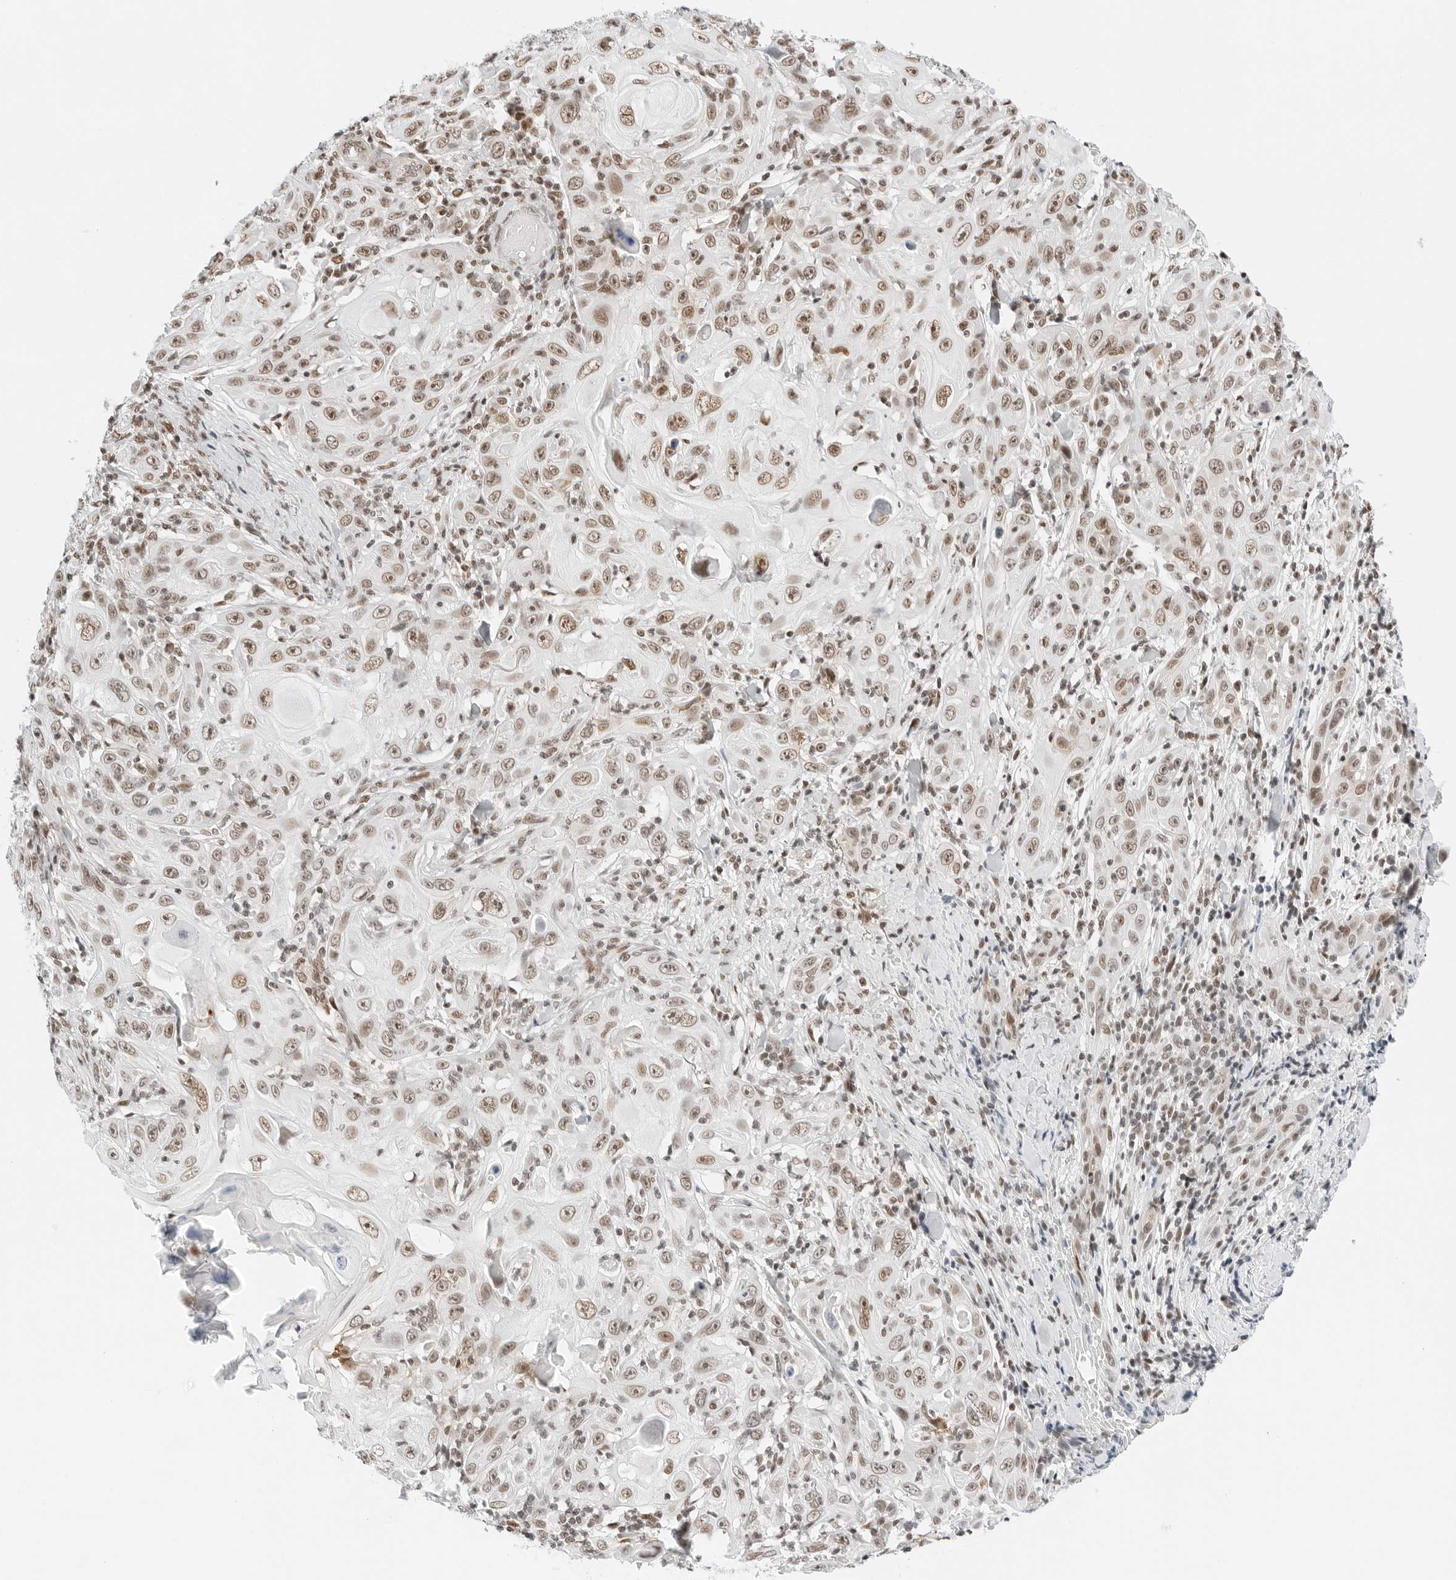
{"staining": {"intensity": "weak", "quantity": ">75%", "location": "nuclear"}, "tissue": "skin cancer", "cell_type": "Tumor cells", "image_type": "cancer", "snomed": [{"axis": "morphology", "description": "Squamous cell carcinoma, NOS"}, {"axis": "topography", "description": "Skin"}], "caption": "A brown stain labels weak nuclear positivity of a protein in skin cancer tumor cells.", "gene": "CRTC2", "patient": {"sex": "female", "age": 88}}